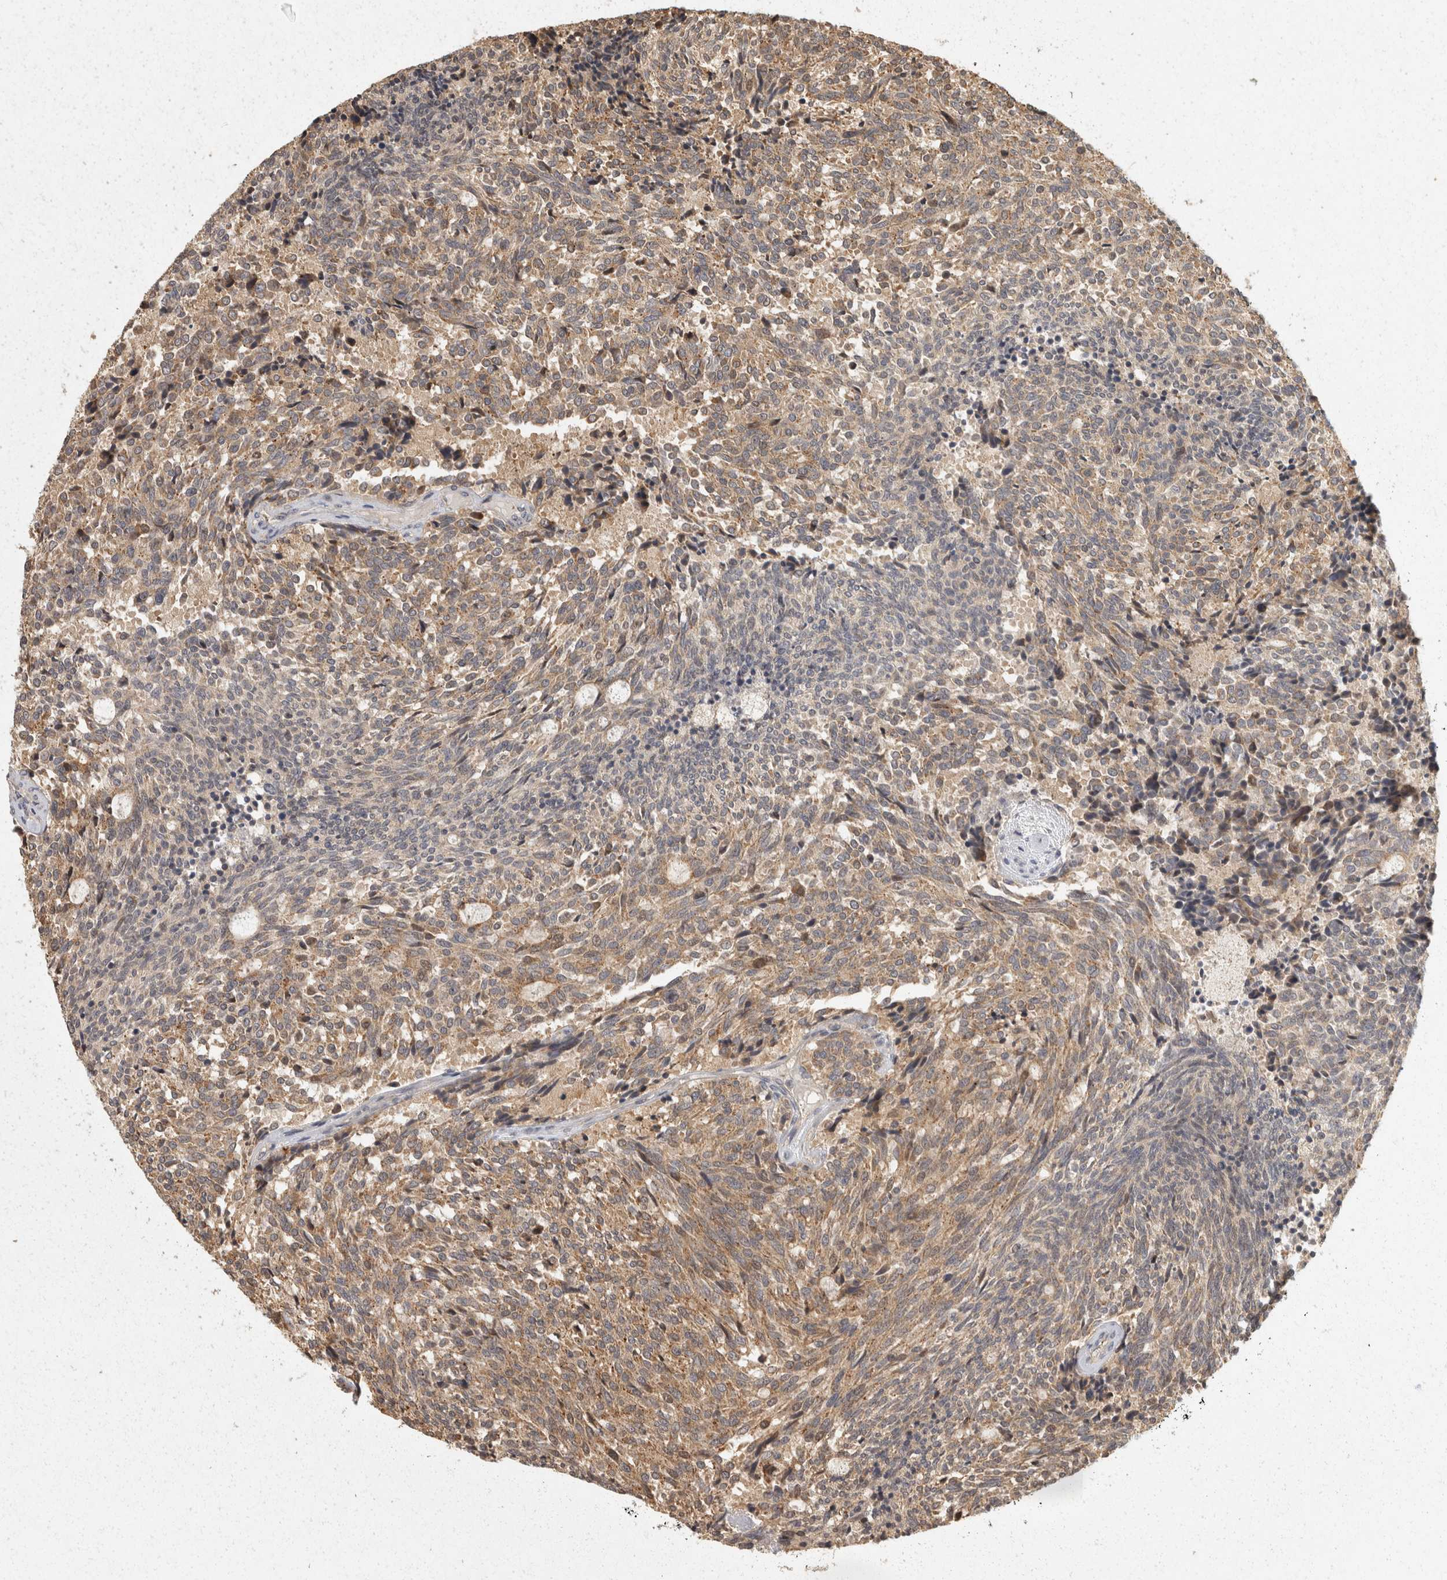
{"staining": {"intensity": "weak", "quantity": ">75%", "location": "cytoplasmic/membranous"}, "tissue": "carcinoid", "cell_type": "Tumor cells", "image_type": "cancer", "snomed": [{"axis": "morphology", "description": "Carcinoid, malignant, NOS"}, {"axis": "topography", "description": "Pancreas"}], "caption": "A histopathology image of carcinoid stained for a protein reveals weak cytoplasmic/membranous brown staining in tumor cells.", "gene": "ACAT2", "patient": {"sex": "female", "age": 54}}